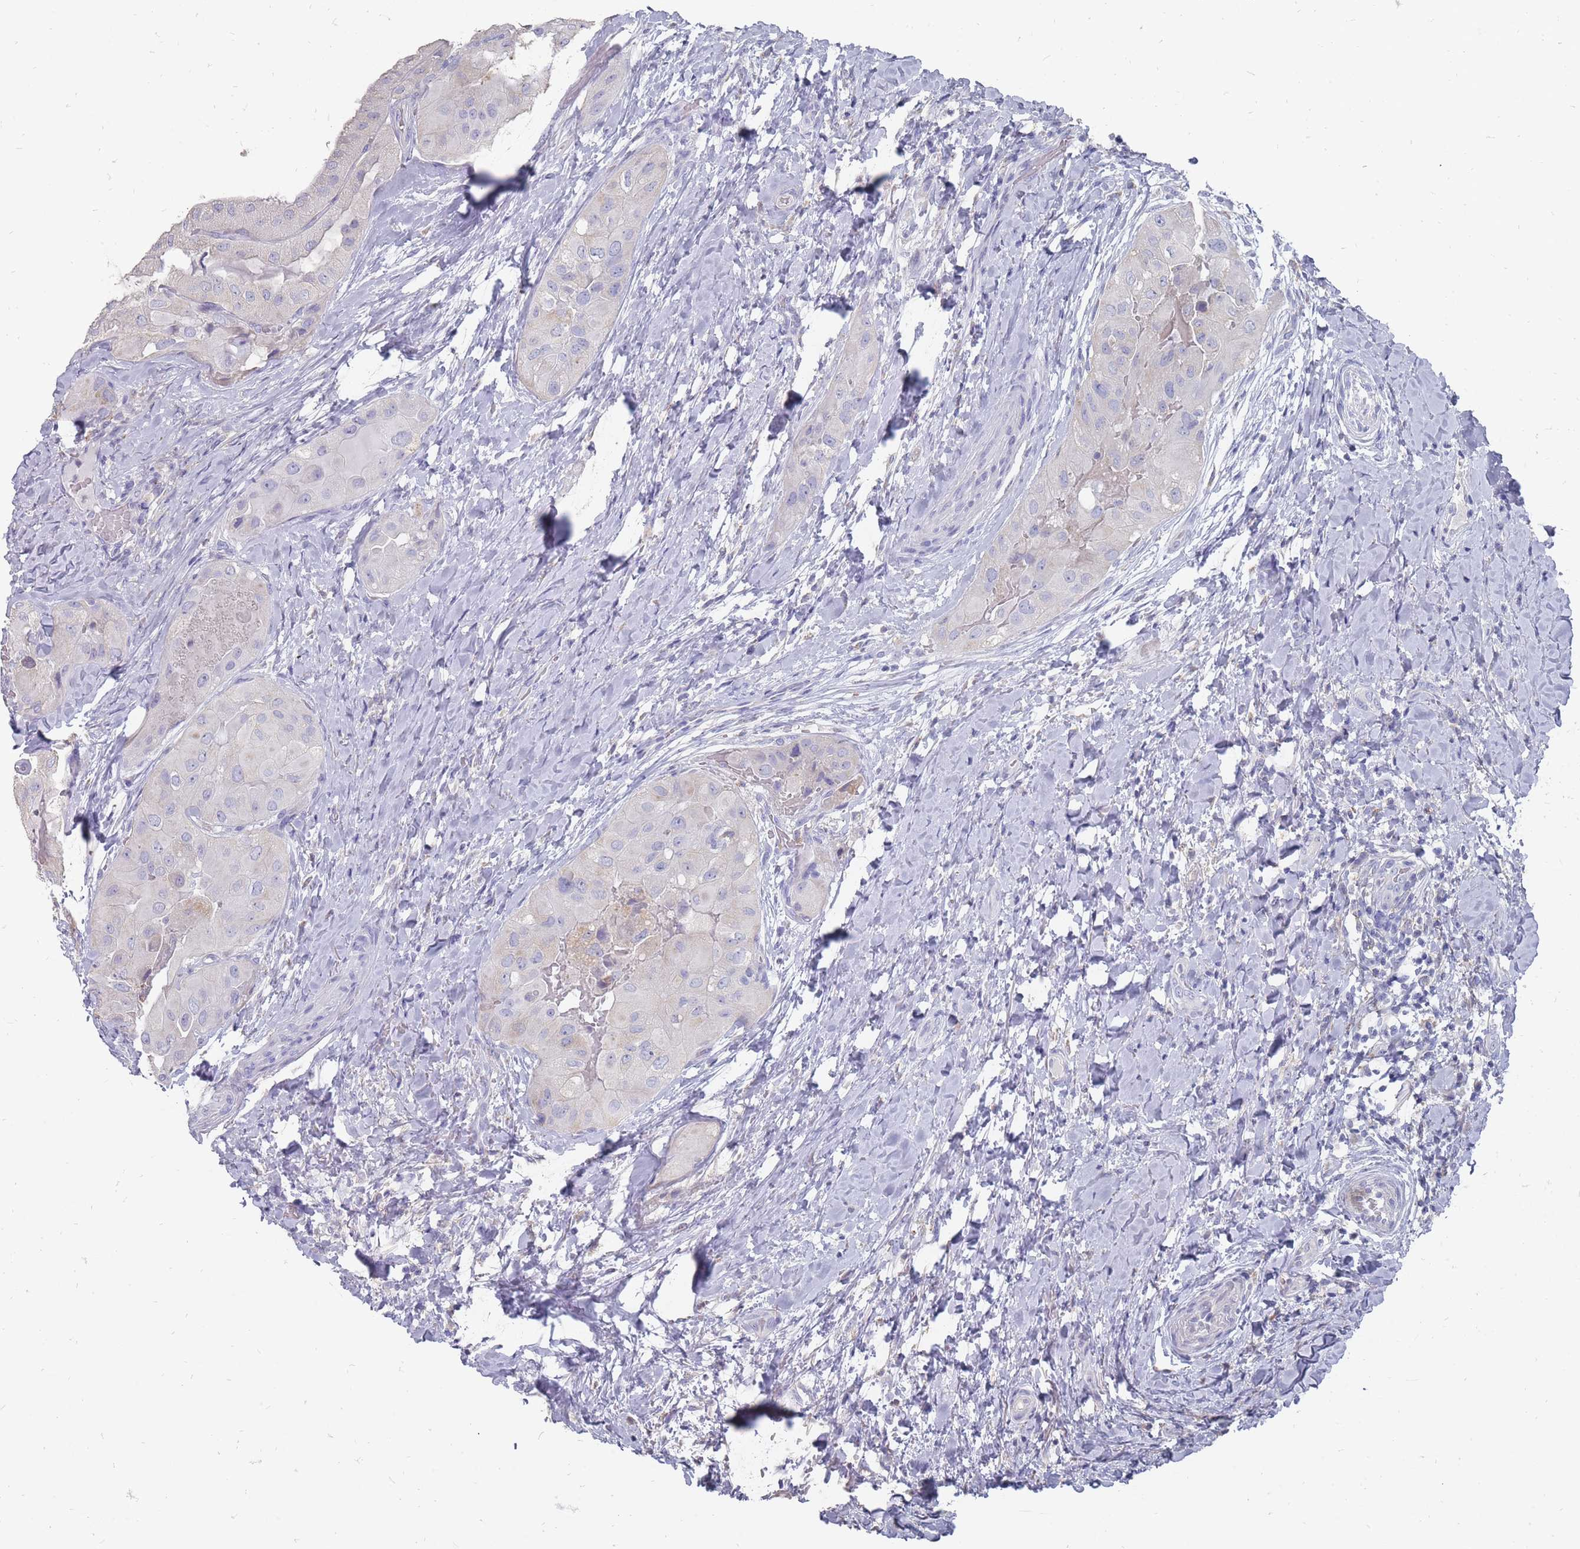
{"staining": {"intensity": "negative", "quantity": "none", "location": "none"}, "tissue": "thyroid cancer", "cell_type": "Tumor cells", "image_type": "cancer", "snomed": [{"axis": "morphology", "description": "Normal tissue, NOS"}, {"axis": "morphology", "description": "Papillary adenocarcinoma, NOS"}, {"axis": "topography", "description": "Thyroid gland"}], "caption": "This is an immunohistochemistry image of human papillary adenocarcinoma (thyroid). There is no staining in tumor cells.", "gene": "OTULINL", "patient": {"sex": "female", "age": 59}}